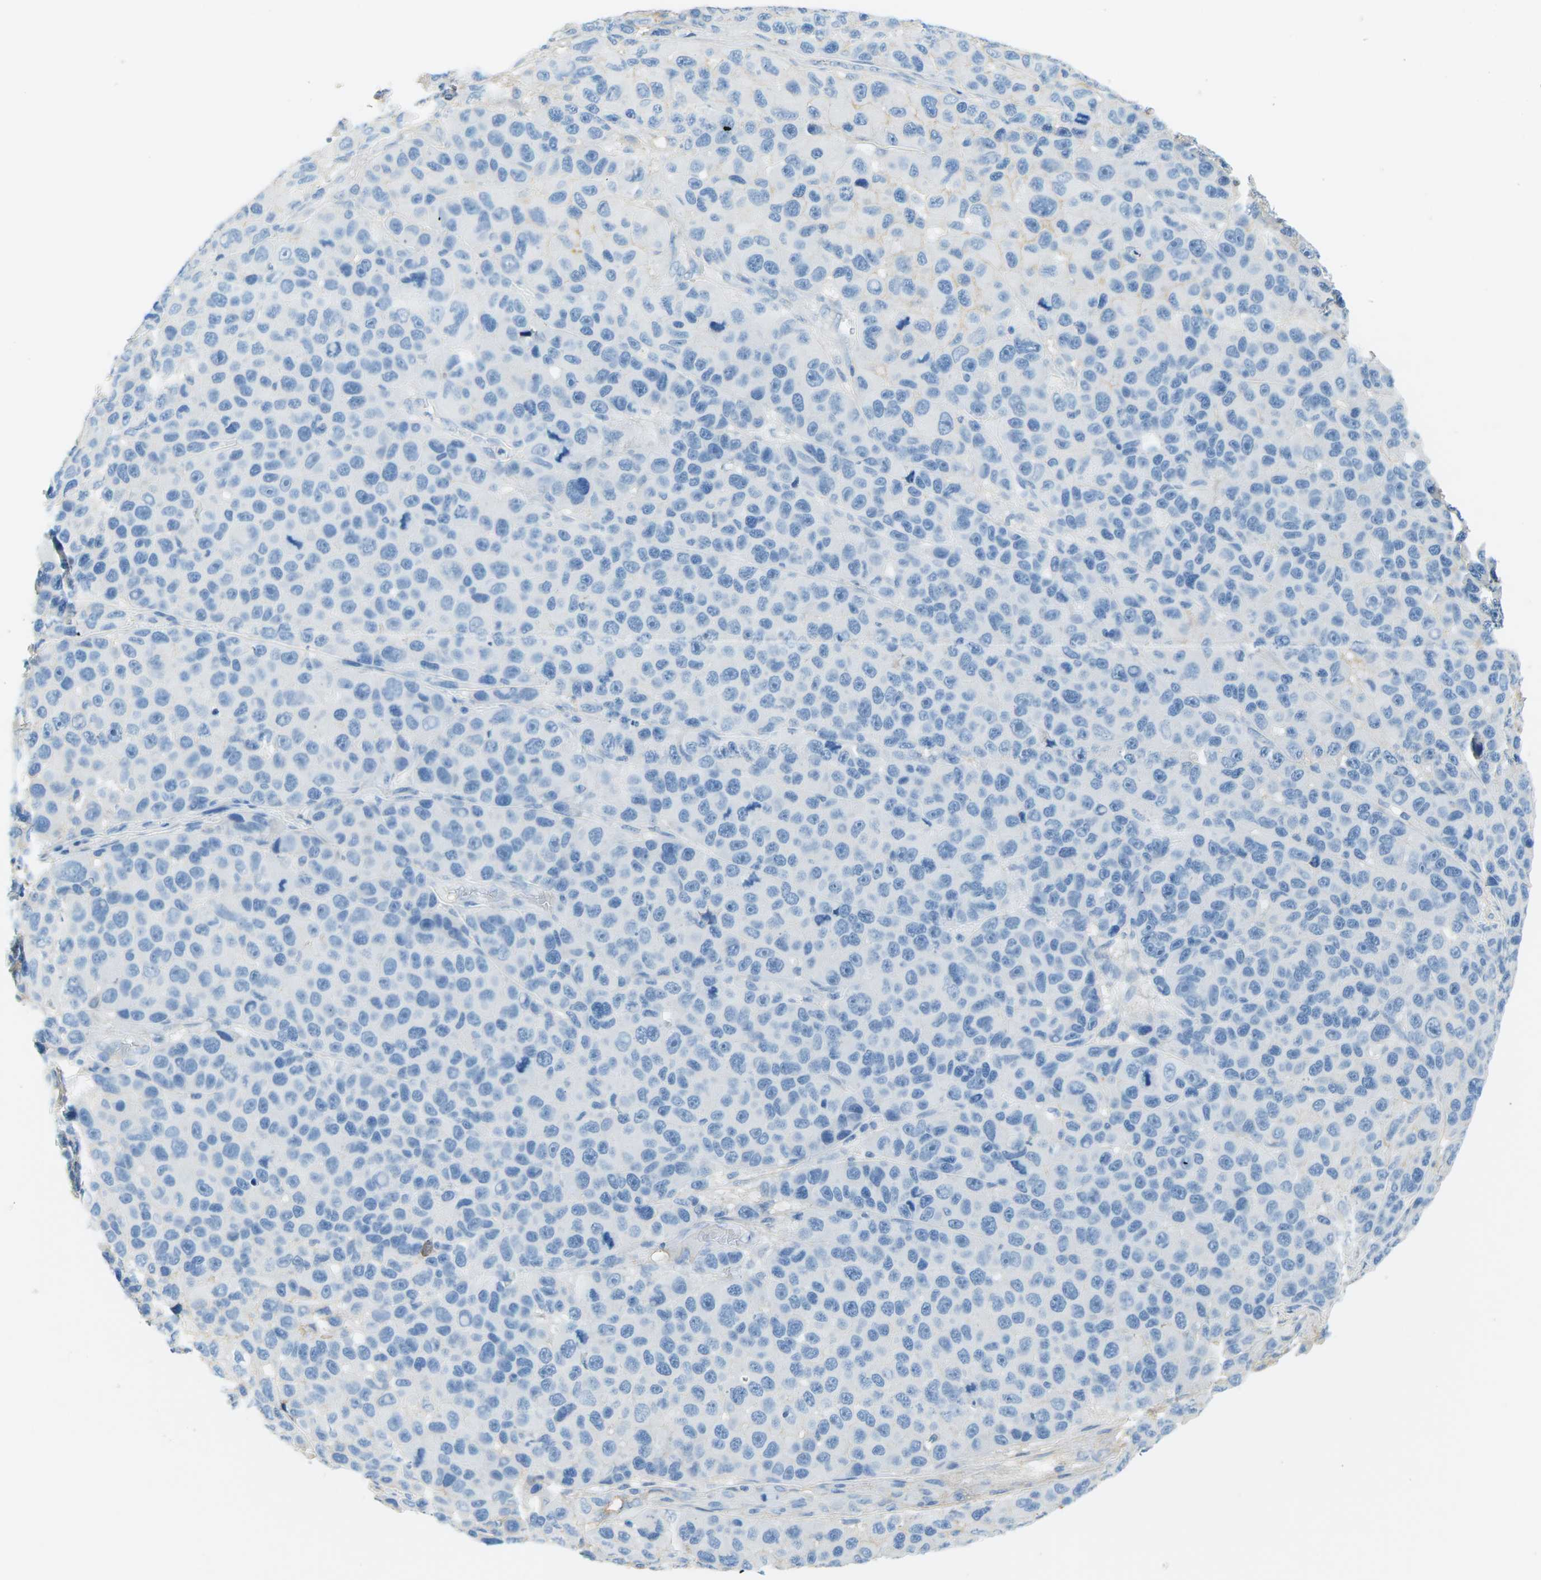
{"staining": {"intensity": "negative", "quantity": "none", "location": "none"}, "tissue": "melanoma", "cell_type": "Tumor cells", "image_type": "cancer", "snomed": [{"axis": "morphology", "description": "Malignant melanoma, NOS"}, {"axis": "topography", "description": "Skin"}], "caption": "The immunohistochemistry micrograph has no significant staining in tumor cells of melanoma tissue.", "gene": "CFI", "patient": {"sex": "male", "age": 53}}